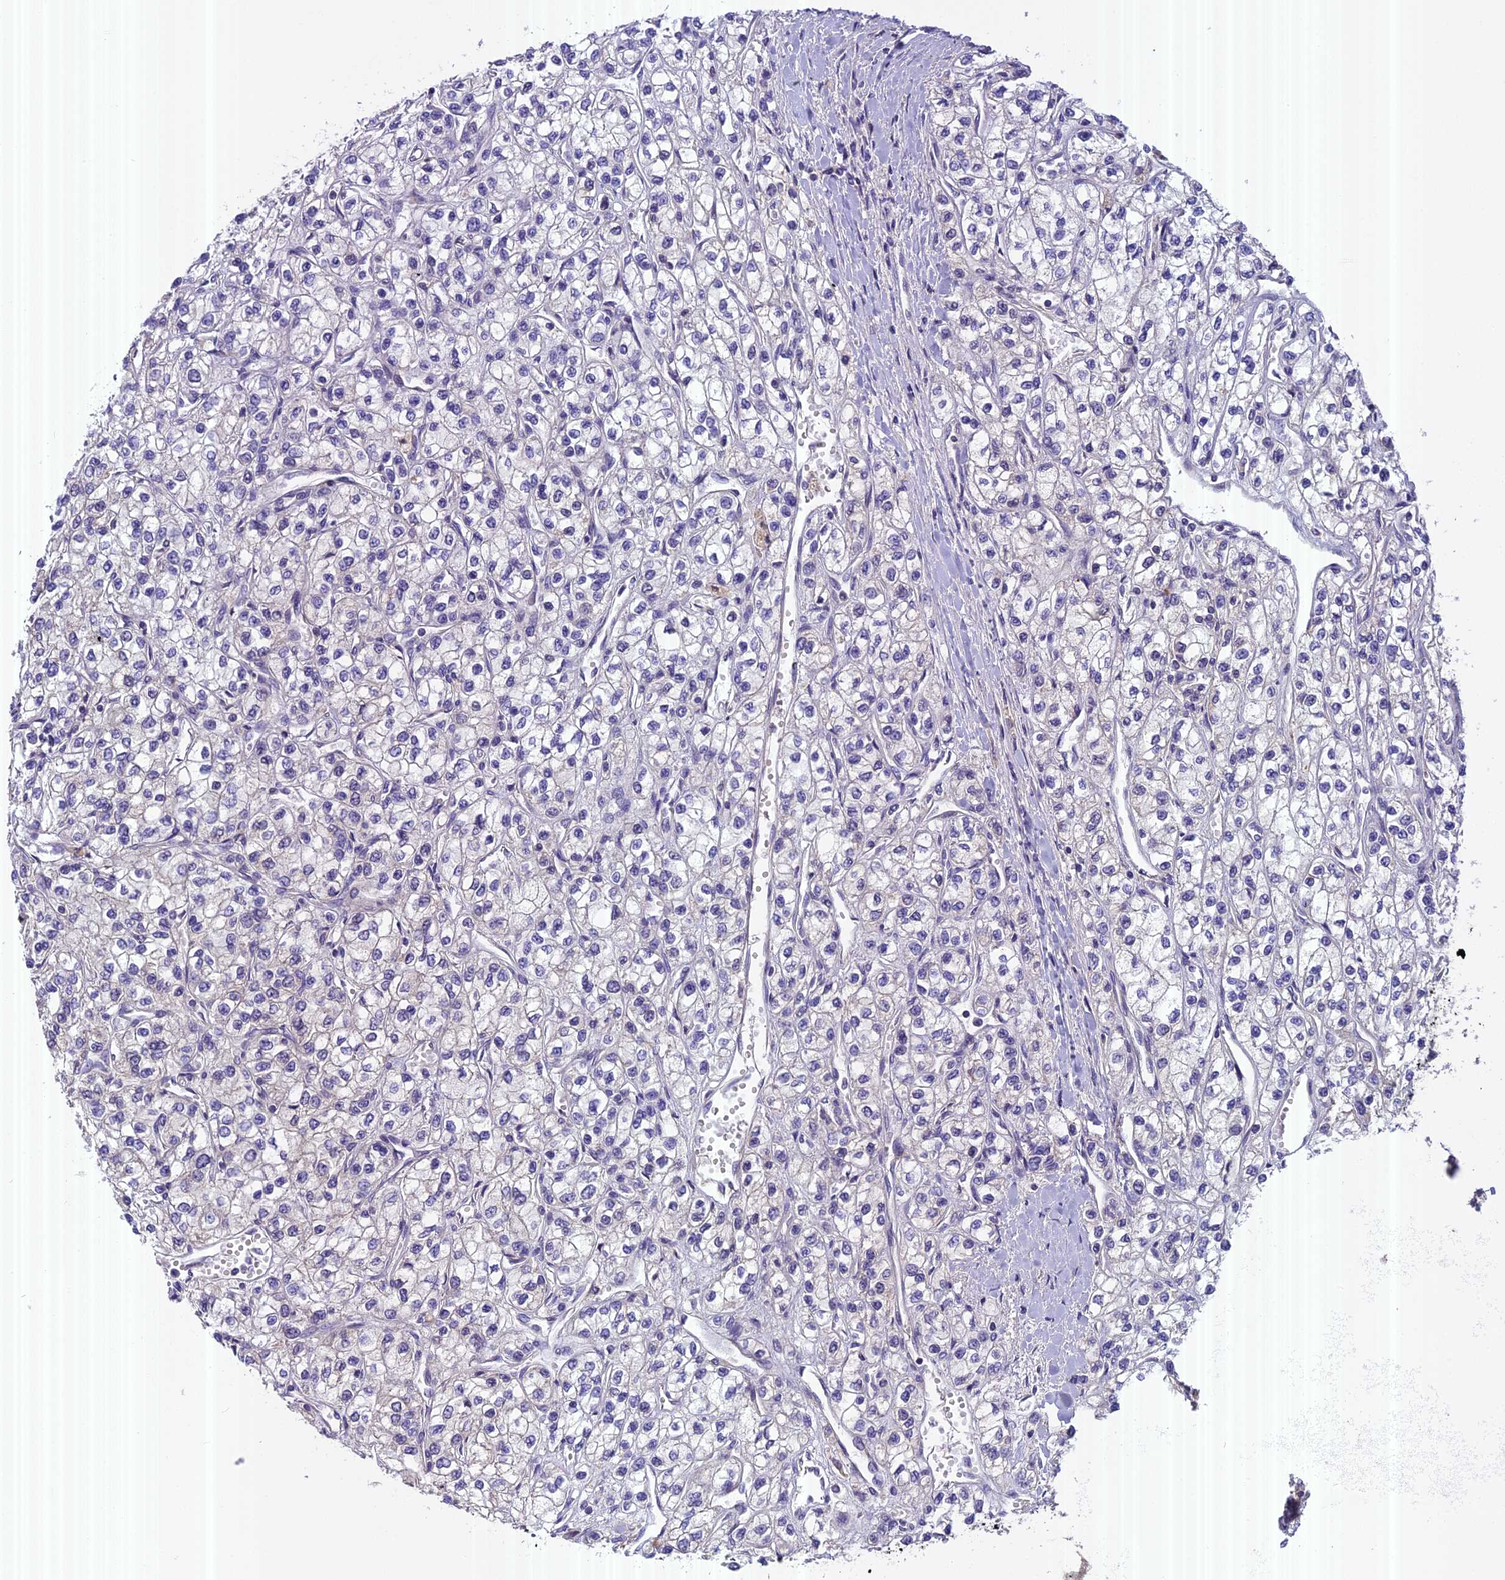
{"staining": {"intensity": "negative", "quantity": "none", "location": "none"}, "tissue": "renal cancer", "cell_type": "Tumor cells", "image_type": "cancer", "snomed": [{"axis": "morphology", "description": "Adenocarcinoma, NOS"}, {"axis": "topography", "description": "Kidney"}], "caption": "Immunohistochemistry (IHC) histopathology image of neoplastic tissue: human renal adenocarcinoma stained with DAB shows no significant protein expression in tumor cells.", "gene": "FAM98C", "patient": {"sex": "male", "age": 80}}